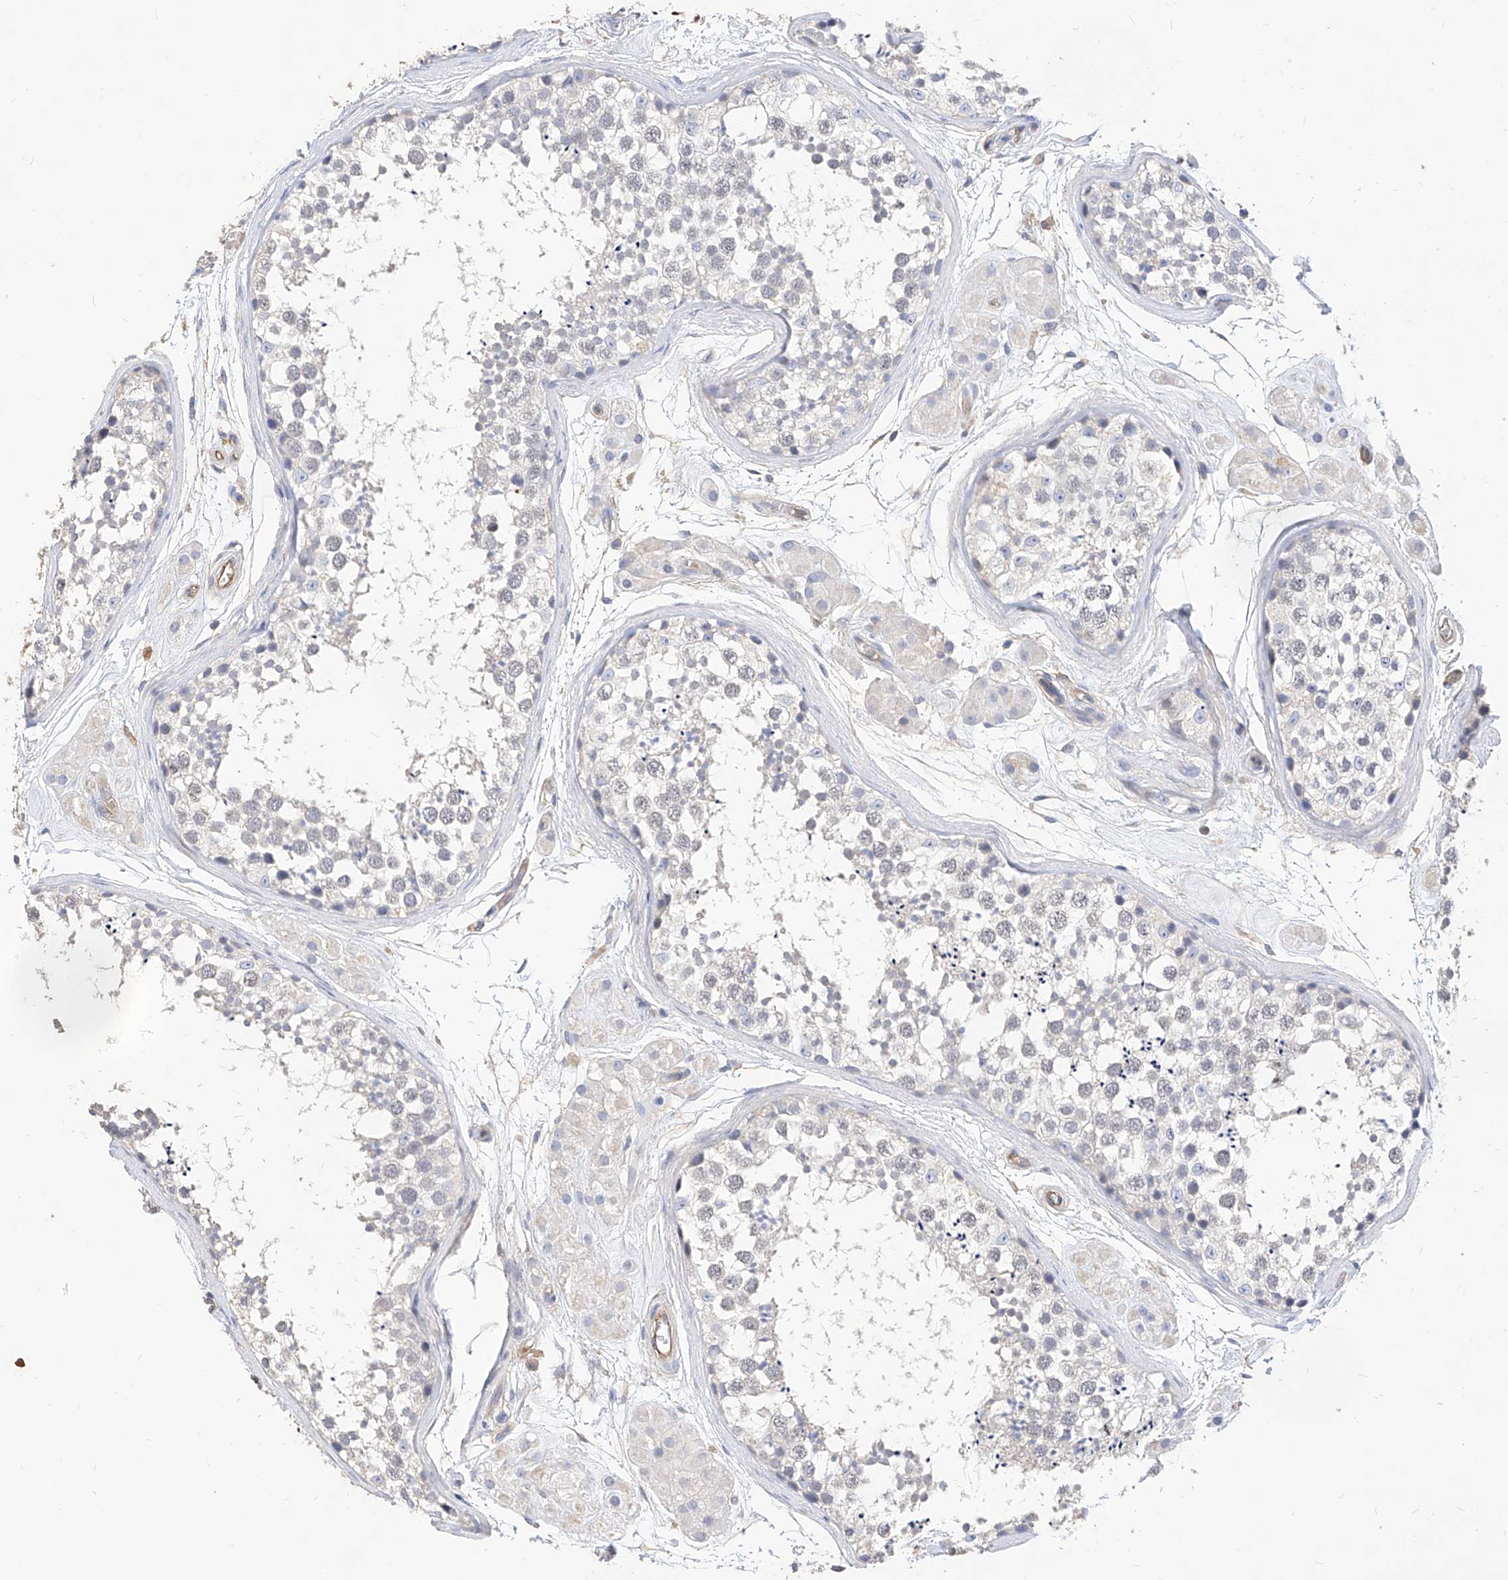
{"staining": {"intensity": "negative", "quantity": "none", "location": "none"}, "tissue": "testis", "cell_type": "Cells in seminiferous ducts", "image_type": "normal", "snomed": [{"axis": "morphology", "description": "Normal tissue, NOS"}, {"axis": "topography", "description": "Testis"}], "caption": "An immunohistochemistry micrograph of normal testis is shown. There is no staining in cells in seminiferous ducts of testis. (Stains: DAB immunohistochemistry (IHC) with hematoxylin counter stain, Microscopy: brightfield microscopy at high magnification).", "gene": "SCGB2A1", "patient": {"sex": "male", "age": 56}}